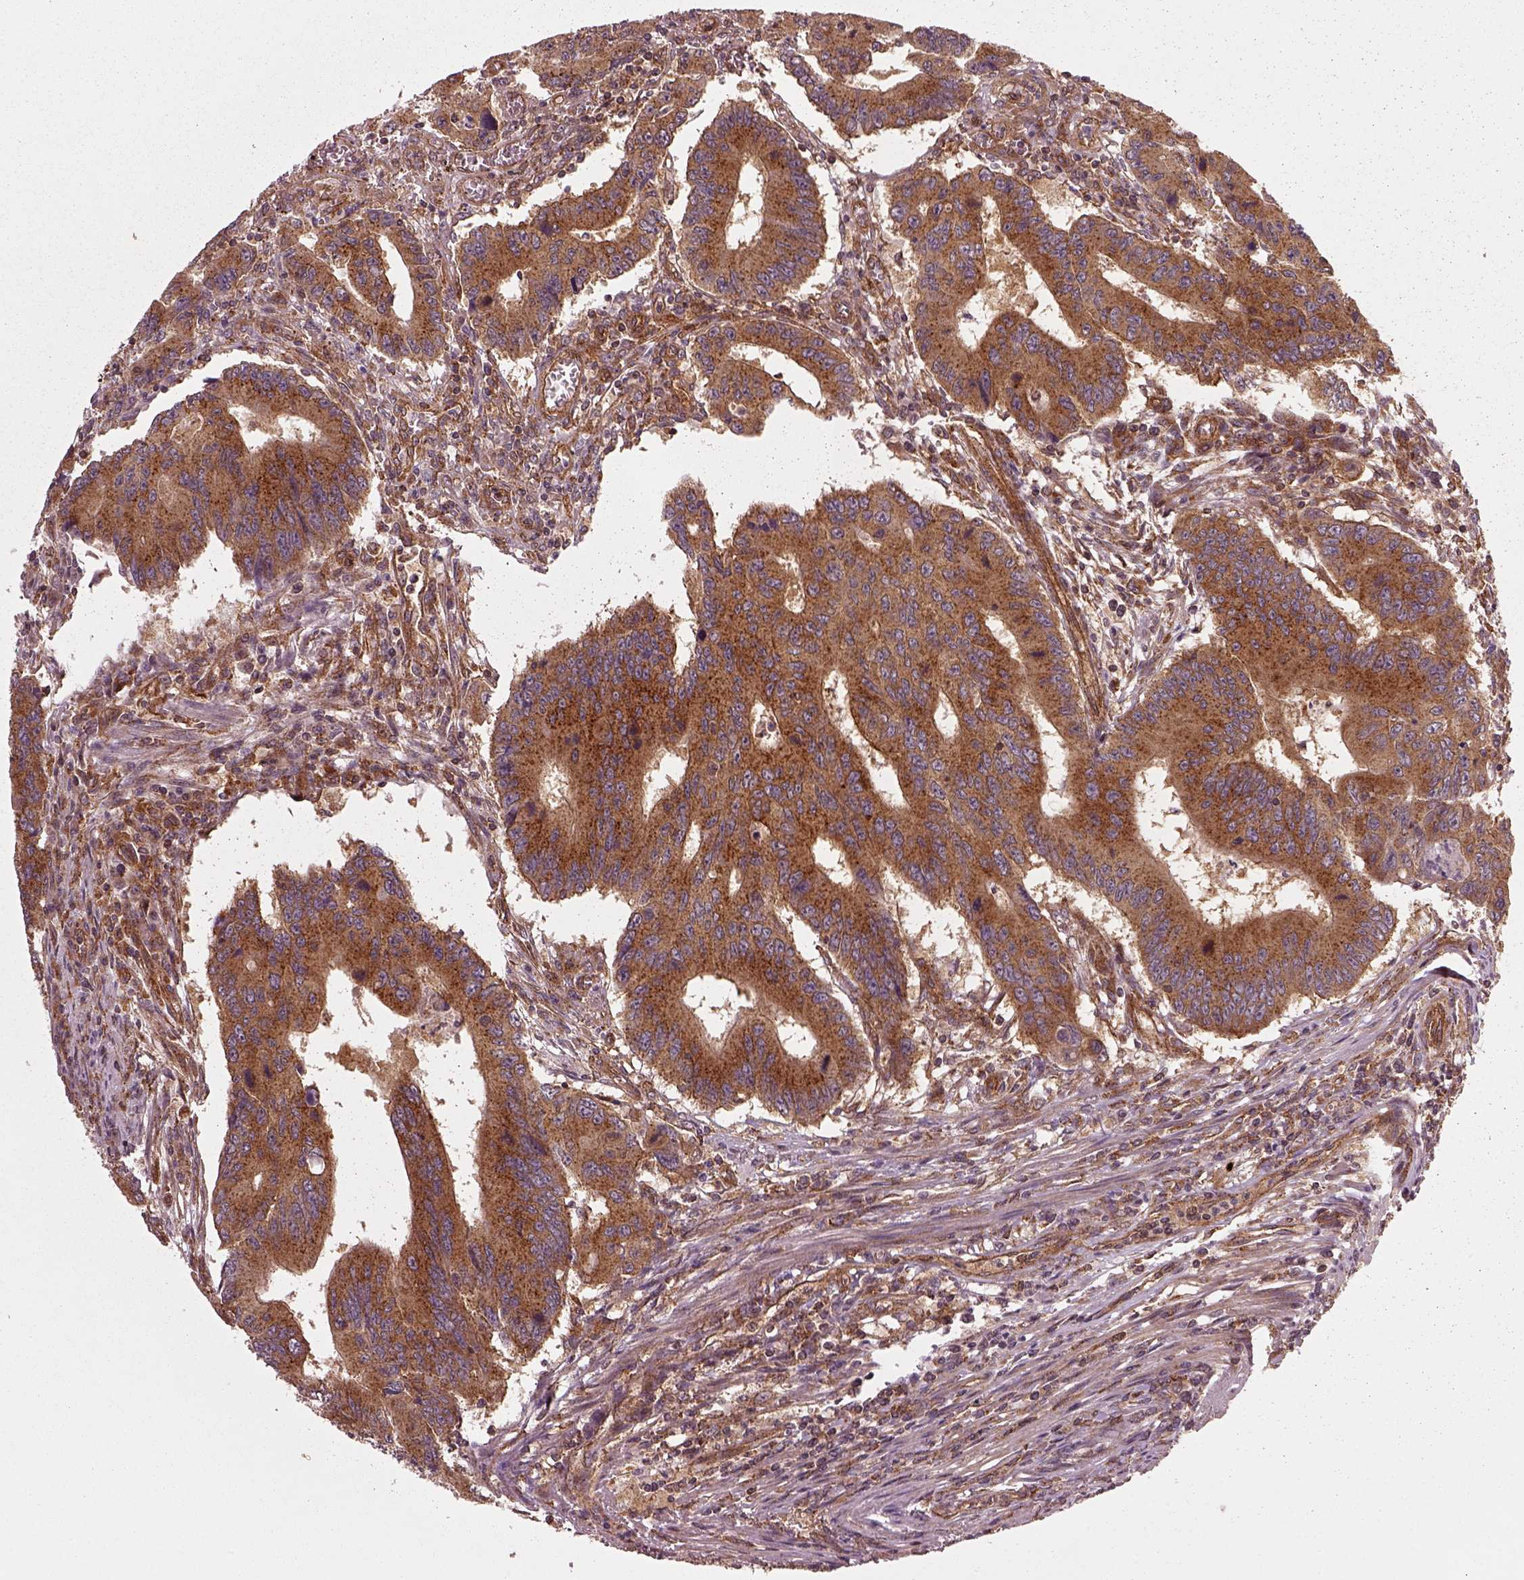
{"staining": {"intensity": "strong", "quantity": ">75%", "location": "cytoplasmic/membranous"}, "tissue": "colorectal cancer", "cell_type": "Tumor cells", "image_type": "cancer", "snomed": [{"axis": "morphology", "description": "Adenocarcinoma, NOS"}, {"axis": "topography", "description": "Colon"}], "caption": "Human adenocarcinoma (colorectal) stained for a protein (brown) exhibits strong cytoplasmic/membranous positive positivity in about >75% of tumor cells.", "gene": "WASHC2A", "patient": {"sex": "male", "age": 53}}